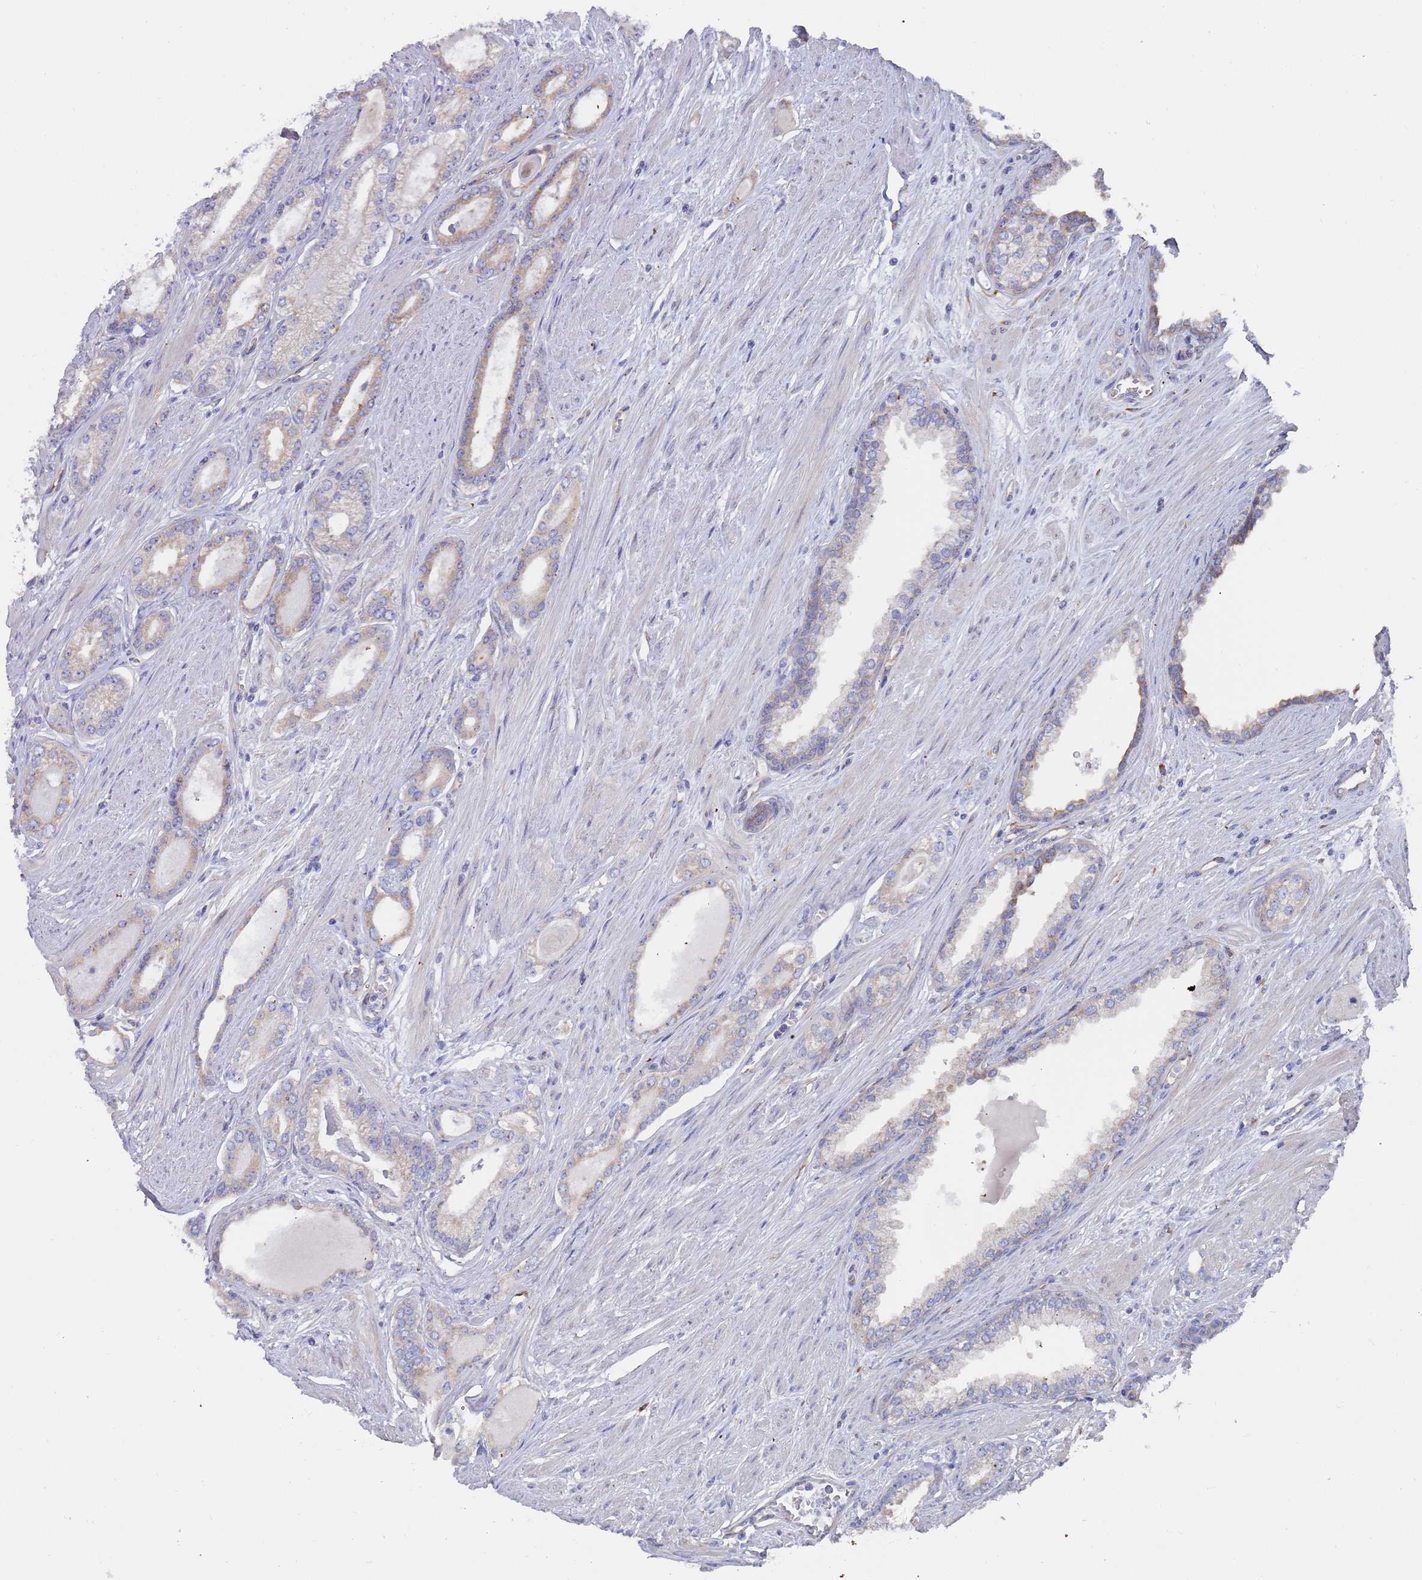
{"staining": {"intensity": "moderate", "quantity": ">75%", "location": "cytoplasmic/membranous"}, "tissue": "prostate cancer", "cell_type": "Tumor cells", "image_type": "cancer", "snomed": [{"axis": "morphology", "description": "Adenocarcinoma, Low grade"}, {"axis": "topography", "description": "Prostate"}], "caption": "Immunohistochemical staining of human prostate cancer (adenocarcinoma (low-grade)) reveals medium levels of moderate cytoplasmic/membranous positivity in approximately >75% of tumor cells.", "gene": "ZNF844", "patient": {"sex": "male", "age": 60}}